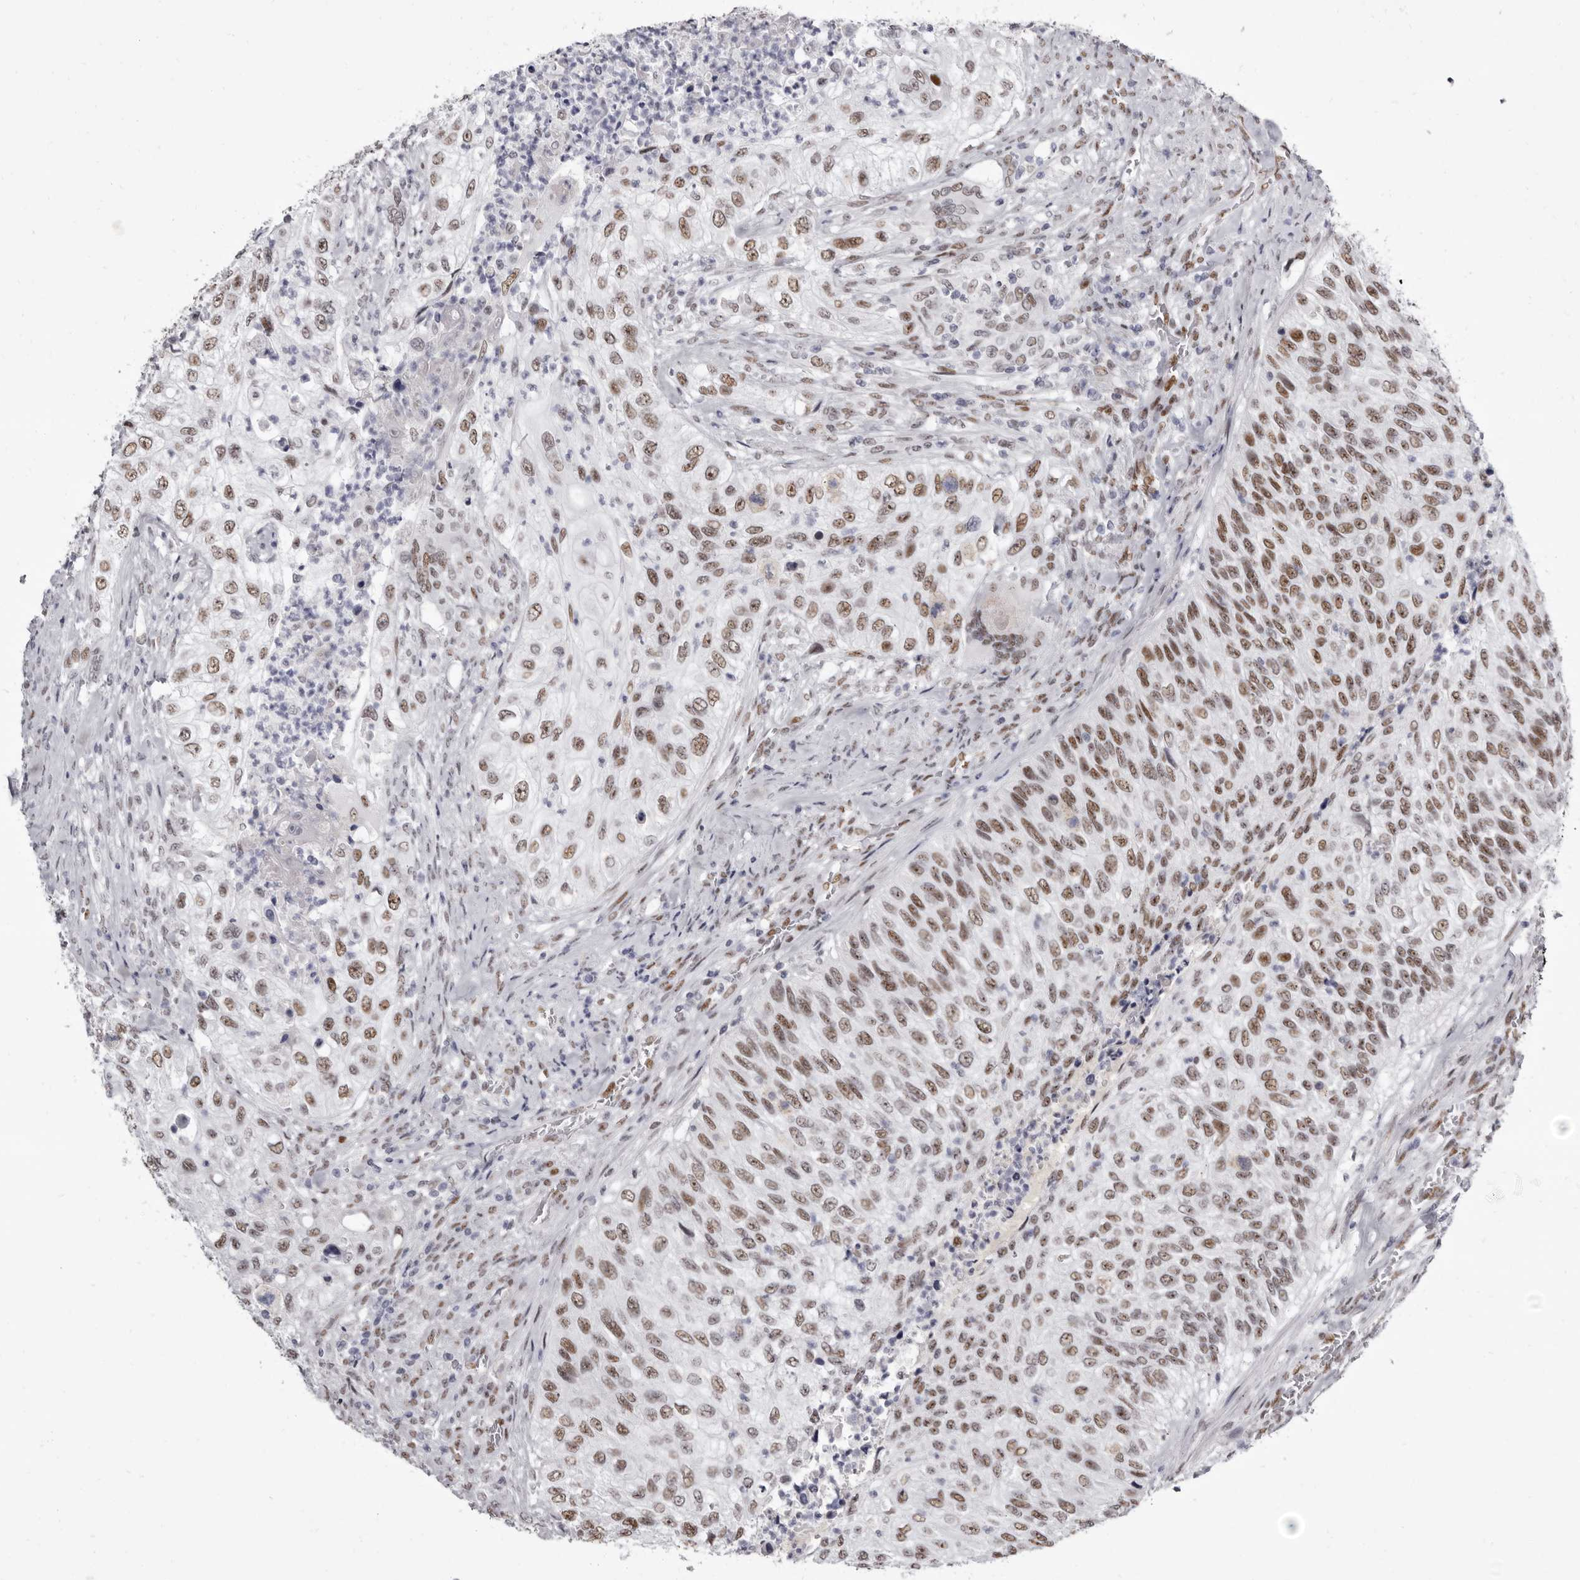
{"staining": {"intensity": "moderate", "quantity": ">75%", "location": "nuclear"}, "tissue": "urothelial cancer", "cell_type": "Tumor cells", "image_type": "cancer", "snomed": [{"axis": "morphology", "description": "Urothelial carcinoma, High grade"}, {"axis": "topography", "description": "Urinary bladder"}], "caption": "IHC micrograph of high-grade urothelial carcinoma stained for a protein (brown), which demonstrates medium levels of moderate nuclear staining in approximately >75% of tumor cells.", "gene": "ZNF326", "patient": {"sex": "female", "age": 60}}